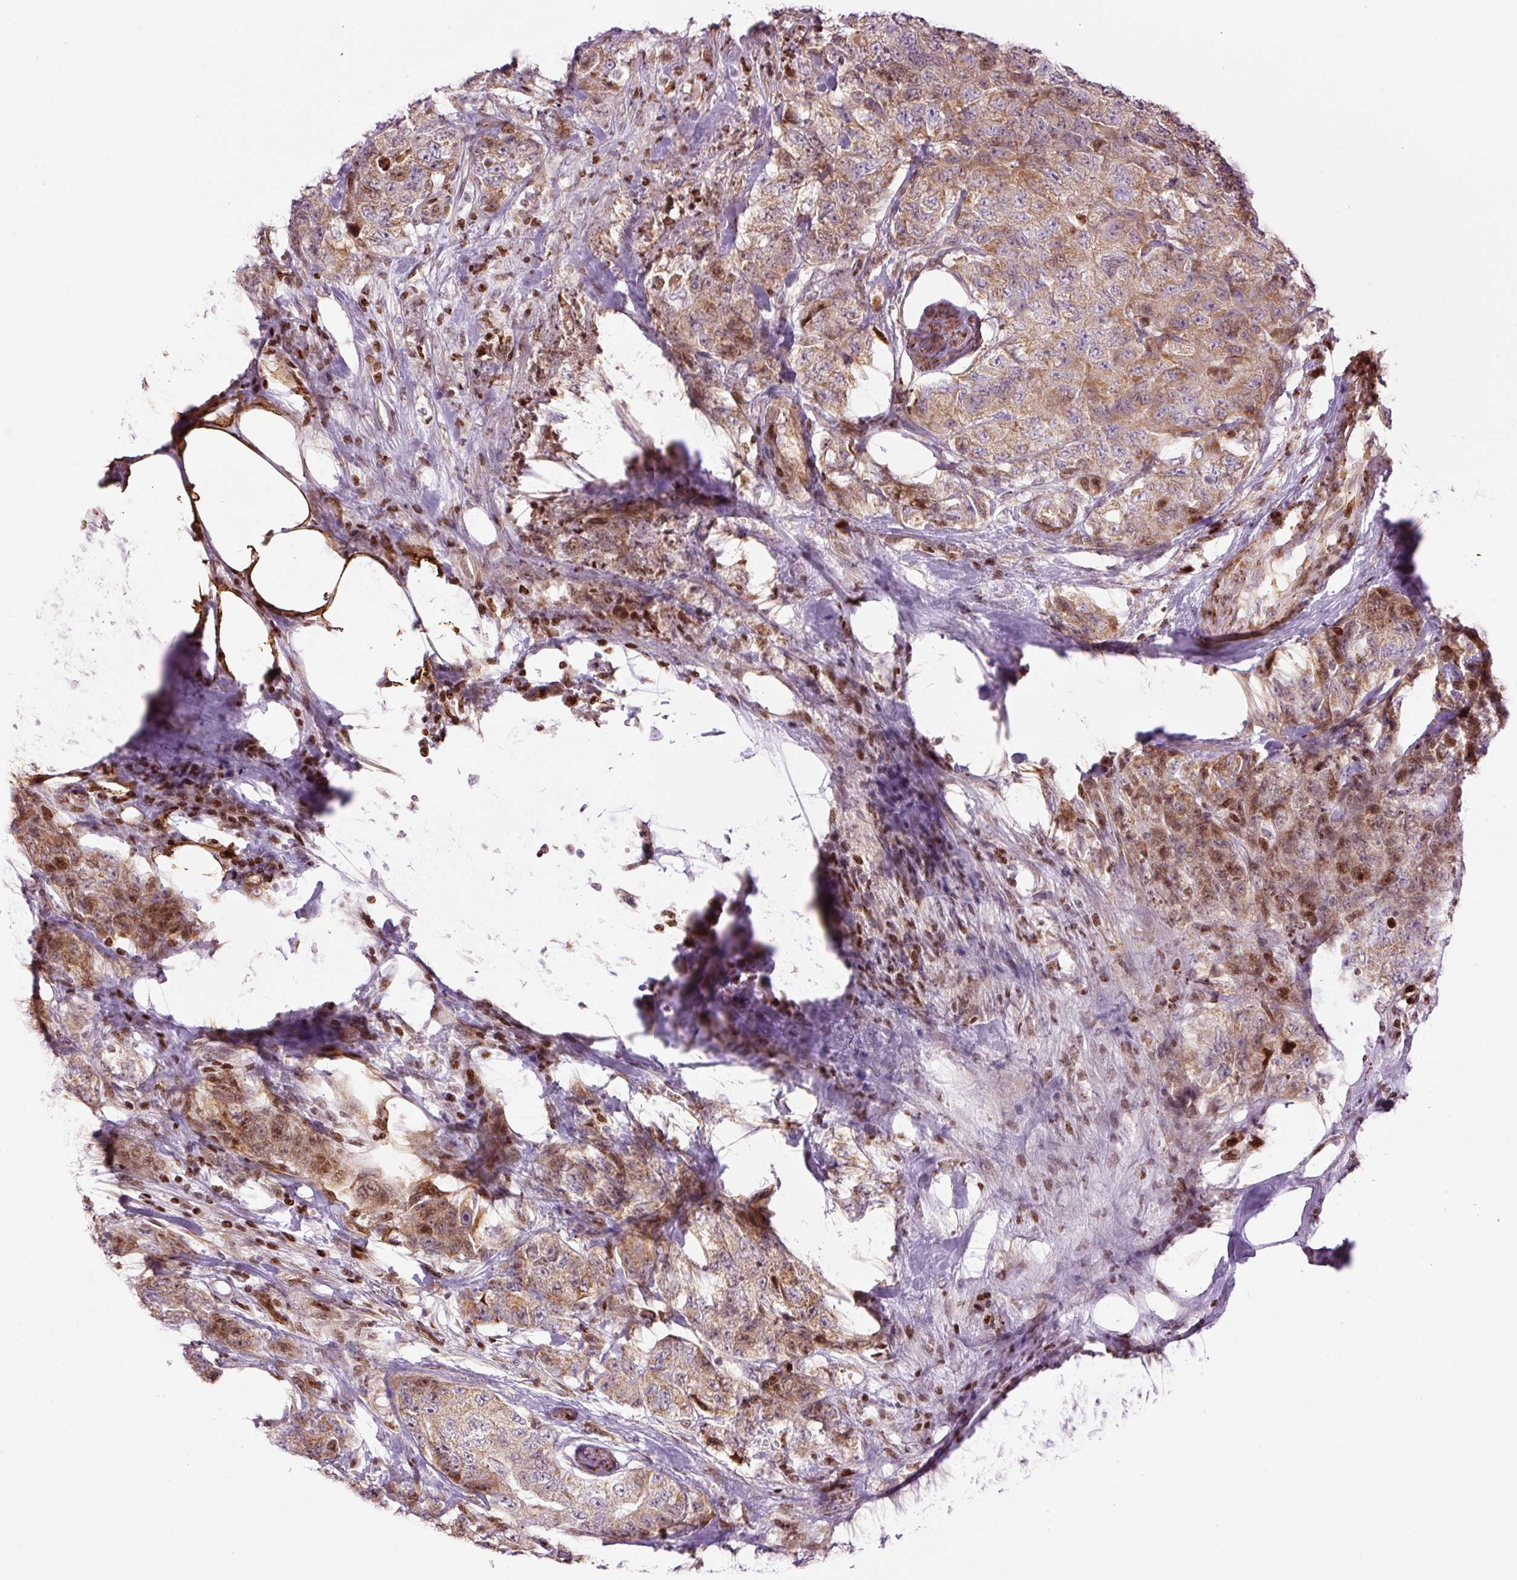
{"staining": {"intensity": "weak", "quantity": "25%-75%", "location": "cytoplasmic/membranous,nuclear"}, "tissue": "urothelial cancer", "cell_type": "Tumor cells", "image_type": "cancer", "snomed": [{"axis": "morphology", "description": "Urothelial carcinoma, High grade"}, {"axis": "topography", "description": "Urinary bladder"}], "caption": "Immunohistochemical staining of human urothelial cancer displays low levels of weak cytoplasmic/membranous and nuclear protein positivity in about 25%-75% of tumor cells. (DAB (3,3'-diaminobenzidine) IHC with brightfield microscopy, high magnification).", "gene": "TMEM8B", "patient": {"sex": "female", "age": 78}}